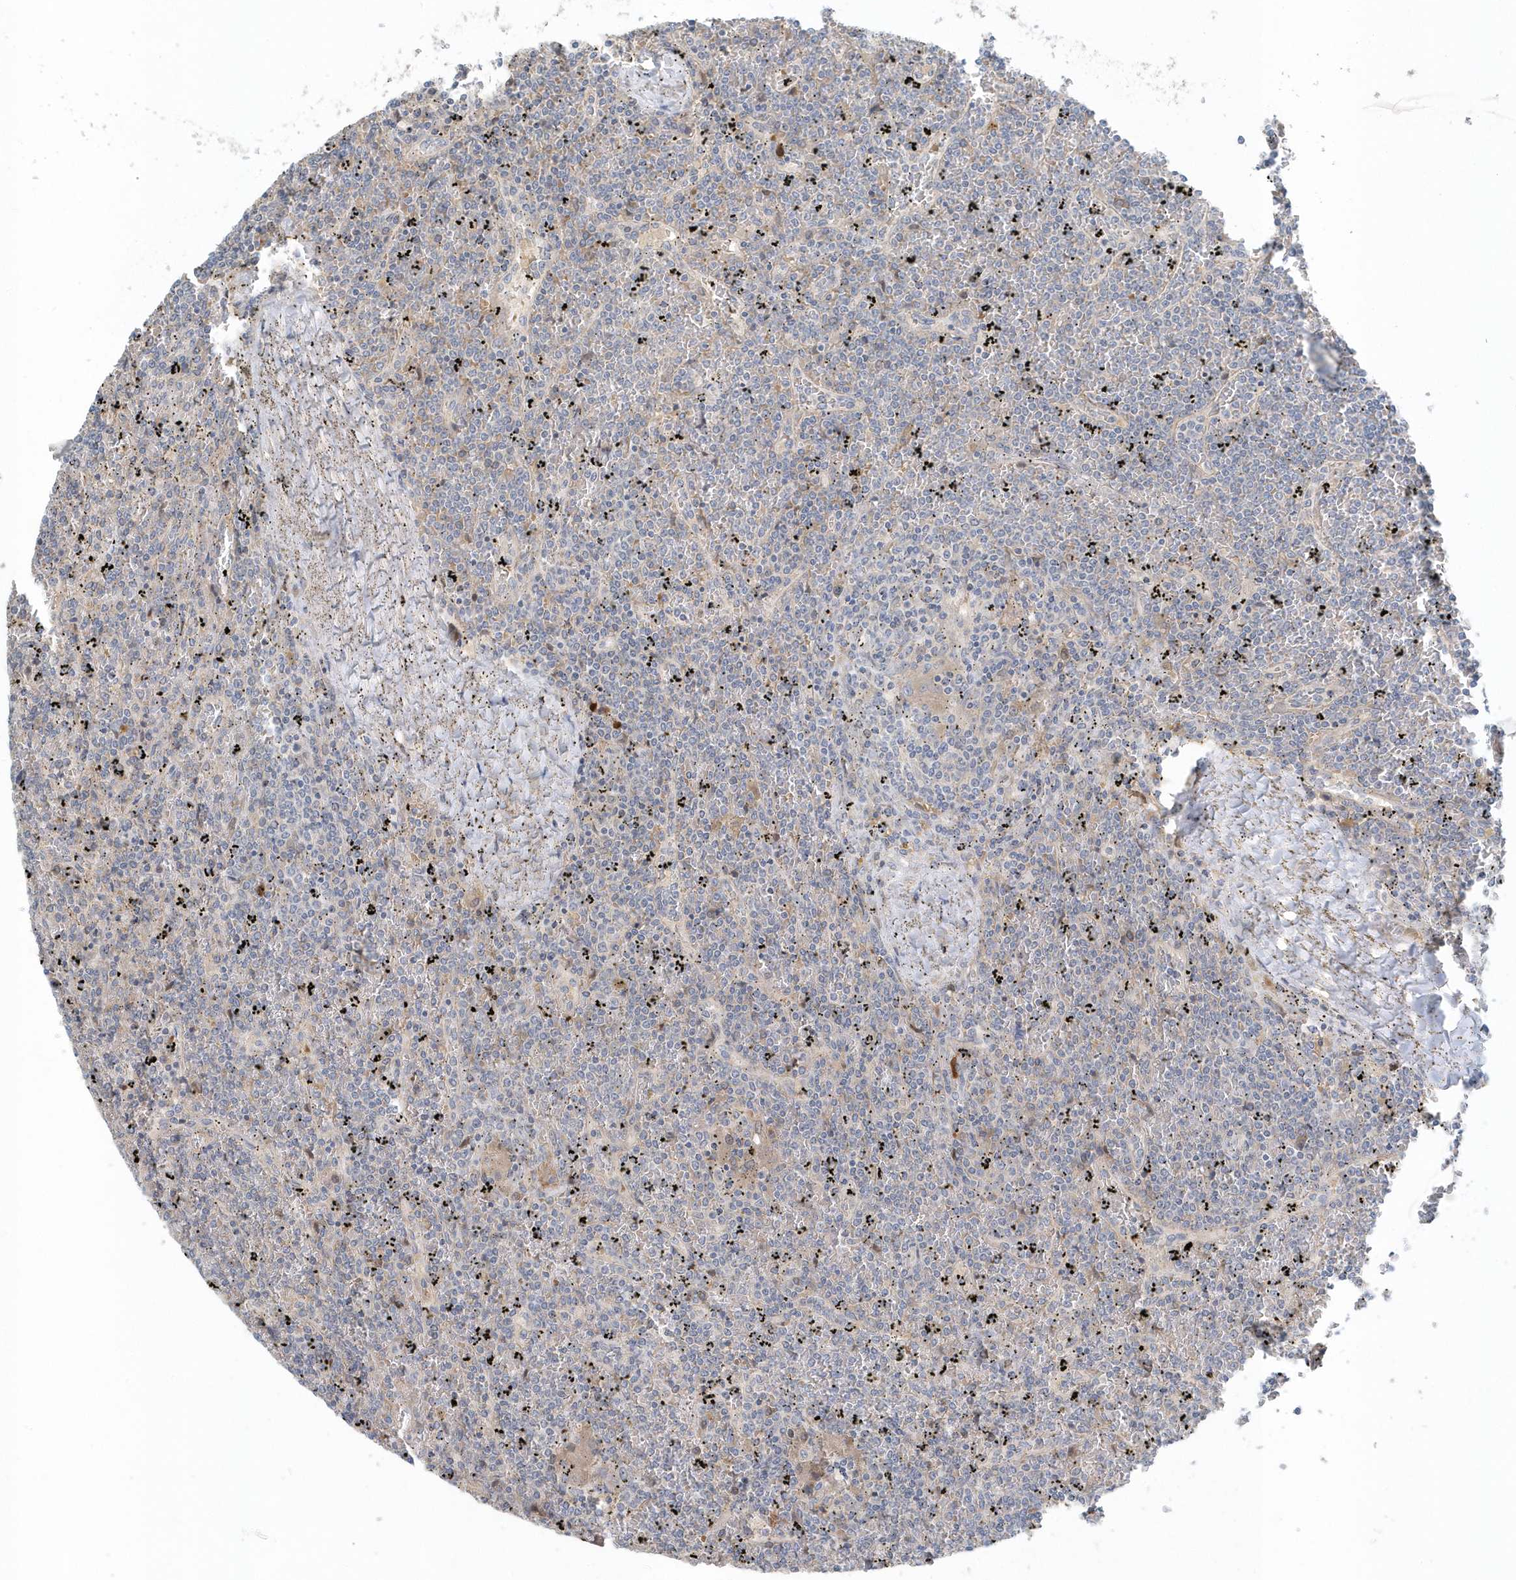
{"staining": {"intensity": "negative", "quantity": "none", "location": "none"}, "tissue": "lymphoma", "cell_type": "Tumor cells", "image_type": "cancer", "snomed": [{"axis": "morphology", "description": "Malignant lymphoma, non-Hodgkin's type, Low grade"}, {"axis": "topography", "description": "Spleen"}], "caption": "Human lymphoma stained for a protein using IHC displays no staining in tumor cells.", "gene": "USP53", "patient": {"sex": "female", "age": 19}}